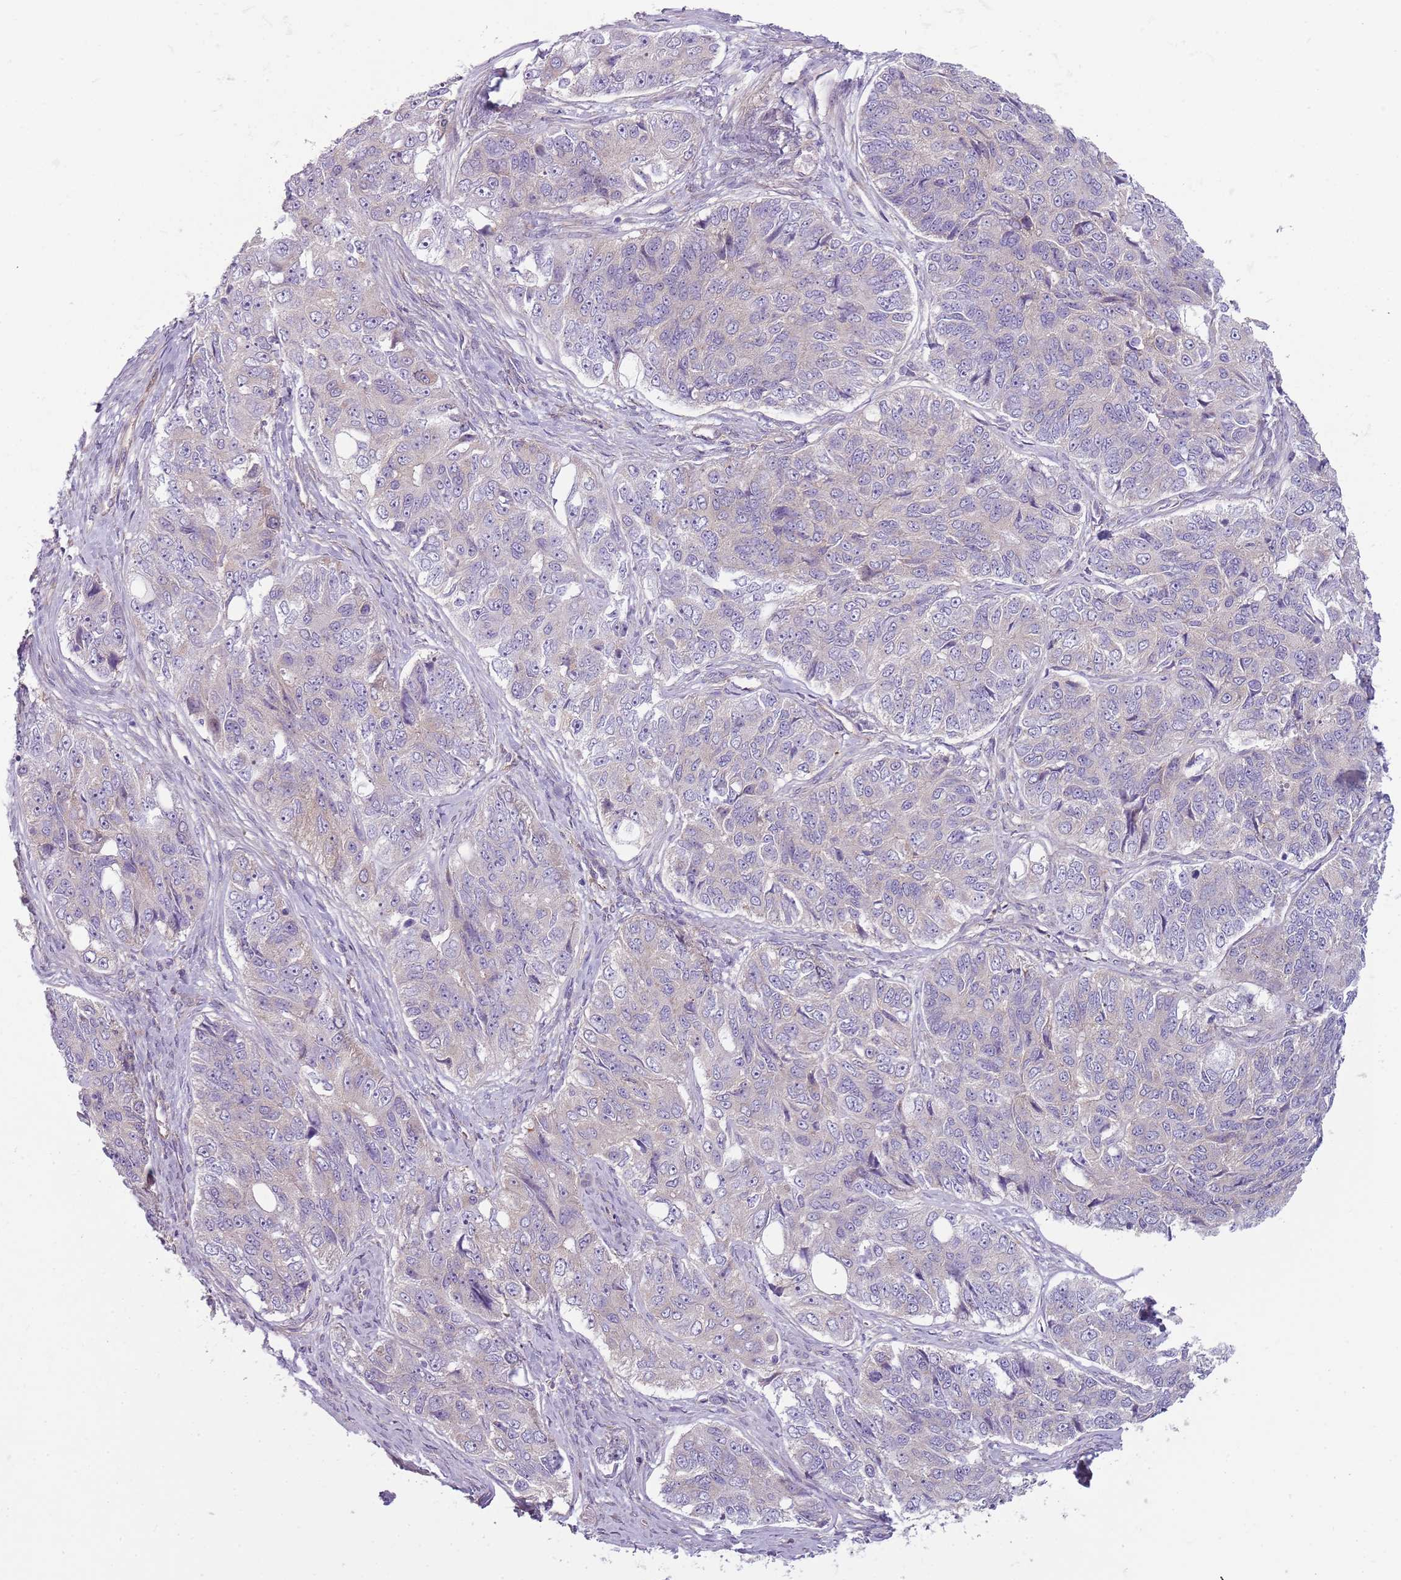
{"staining": {"intensity": "negative", "quantity": "none", "location": "none"}, "tissue": "ovarian cancer", "cell_type": "Tumor cells", "image_type": "cancer", "snomed": [{"axis": "morphology", "description": "Carcinoma, endometroid"}, {"axis": "topography", "description": "Ovary"}], "caption": "There is no significant staining in tumor cells of ovarian endometroid carcinoma.", "gene": "SNX1", "patient": {"sex": "female", "age": 51}}